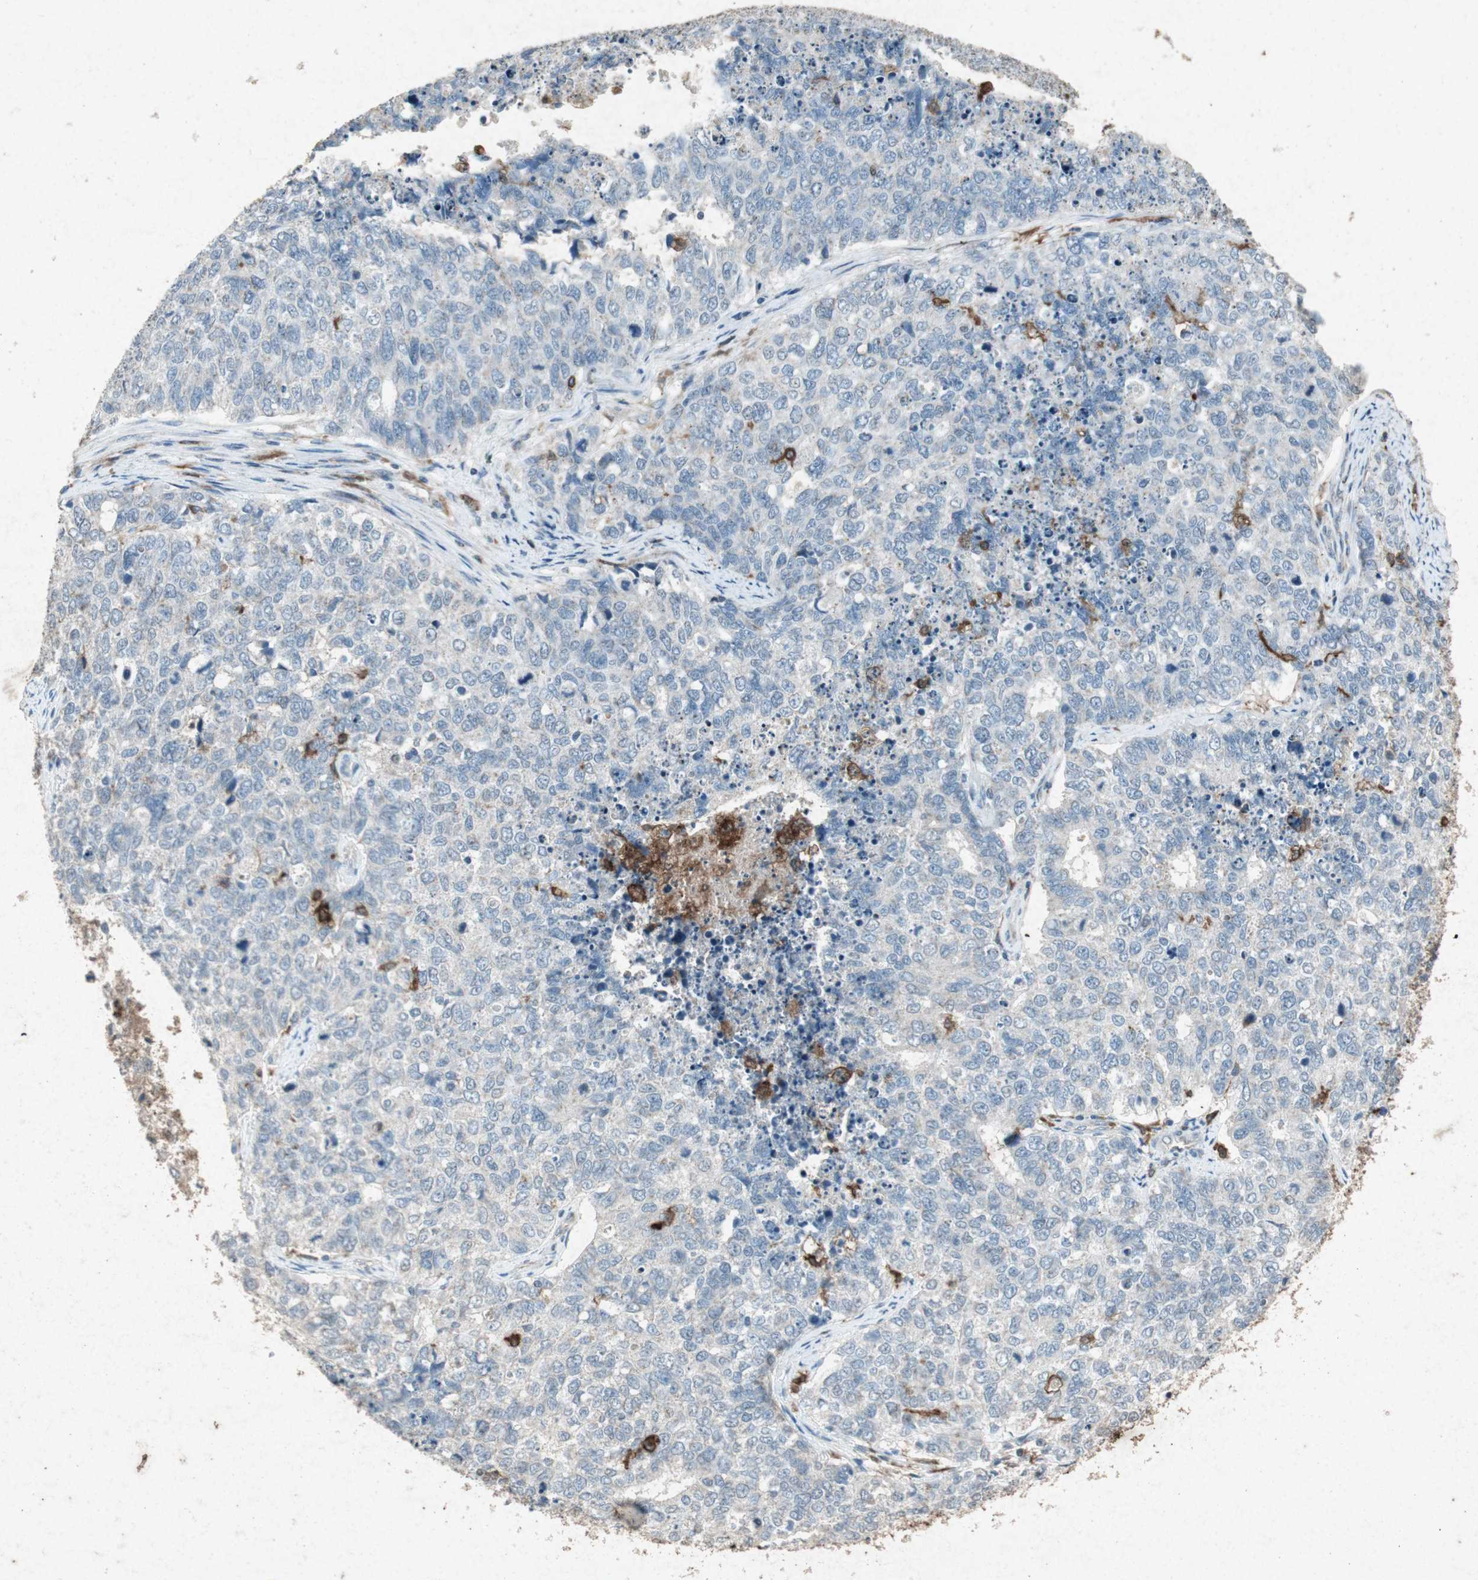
{"staining": {"intensity": "negative", "quantity": "none", "location": "none"}, "tissue": "cervical cancer", "cell_type": "Tumor cells", "image_type": "cancer", "snomed": [{"axis": "morphology", "description": "Squamous cell carcinoma, NOS"}, {"axis": "topography", "description": "Cervix"}], "caption": "Tumor cells are negative for brown protein staining in cervical squamous cell carcinoma.", "gene": "TYROBP", "patient": {"sex": "female", "age": 63}}